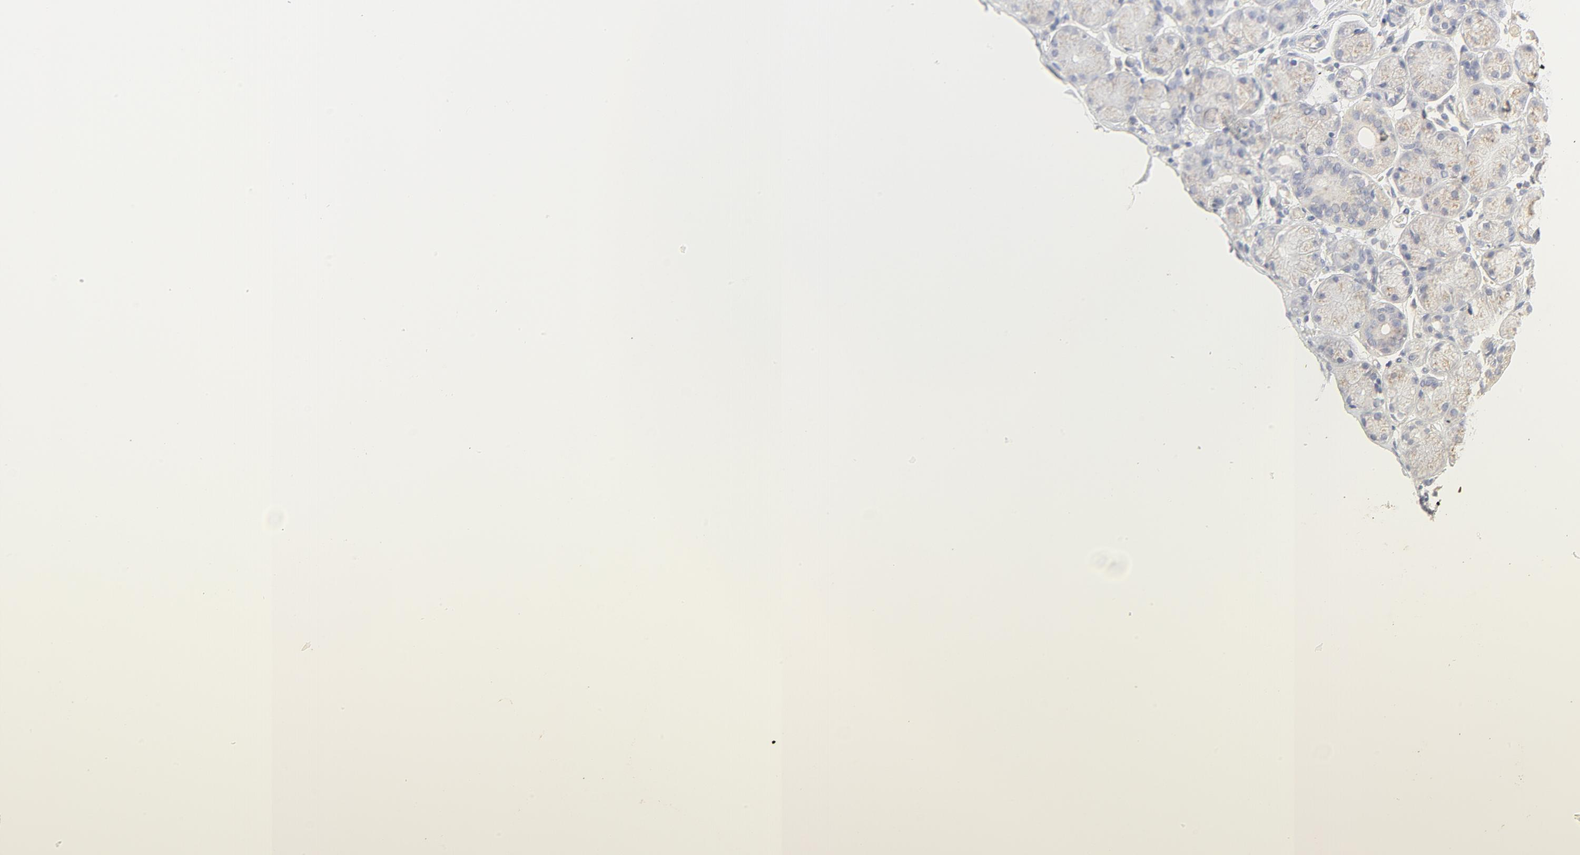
{"staining": {"intensity": "negative", "quantity": "none", "location": "none"}, "tissue": "salivary gland", "cell_type": "Glandular cells", "image_type": "normal", "snomed": [{"axis": "morphology", "description": "Normal tissue, NOS"}, {"axis": "topography", "description": "Salivary gland"}], "caption": "Immunohistochemistry of normal human salivary gland reveals no positivity in glandular cells.", "gene": "FCGBP", "patient": {"sex": "female", "age": 24}}